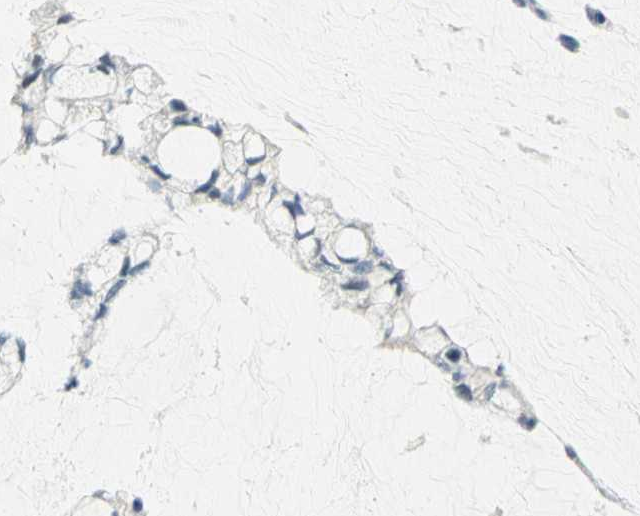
{"staining": {"intensity": "moderate", "quantity": "<25%", "location": "nuclear"}, "tissue": "ovarian cancer", "cell_type": "Tumor cells", "image_type": "cancer", "snomed": [{"axis": "morphology", "description": "Cystadenocarcinoma, mucinous, NOS"}, {"axis": "topography", "description": "Ovary"}], "caption": "The photomicrograph shows staining of ovarian cancer, revealing moderate nuclear protein positivity (brown color) within tumor cells.", "gene": "BCL6", "patient": {"sex": "female", "age": 39}}